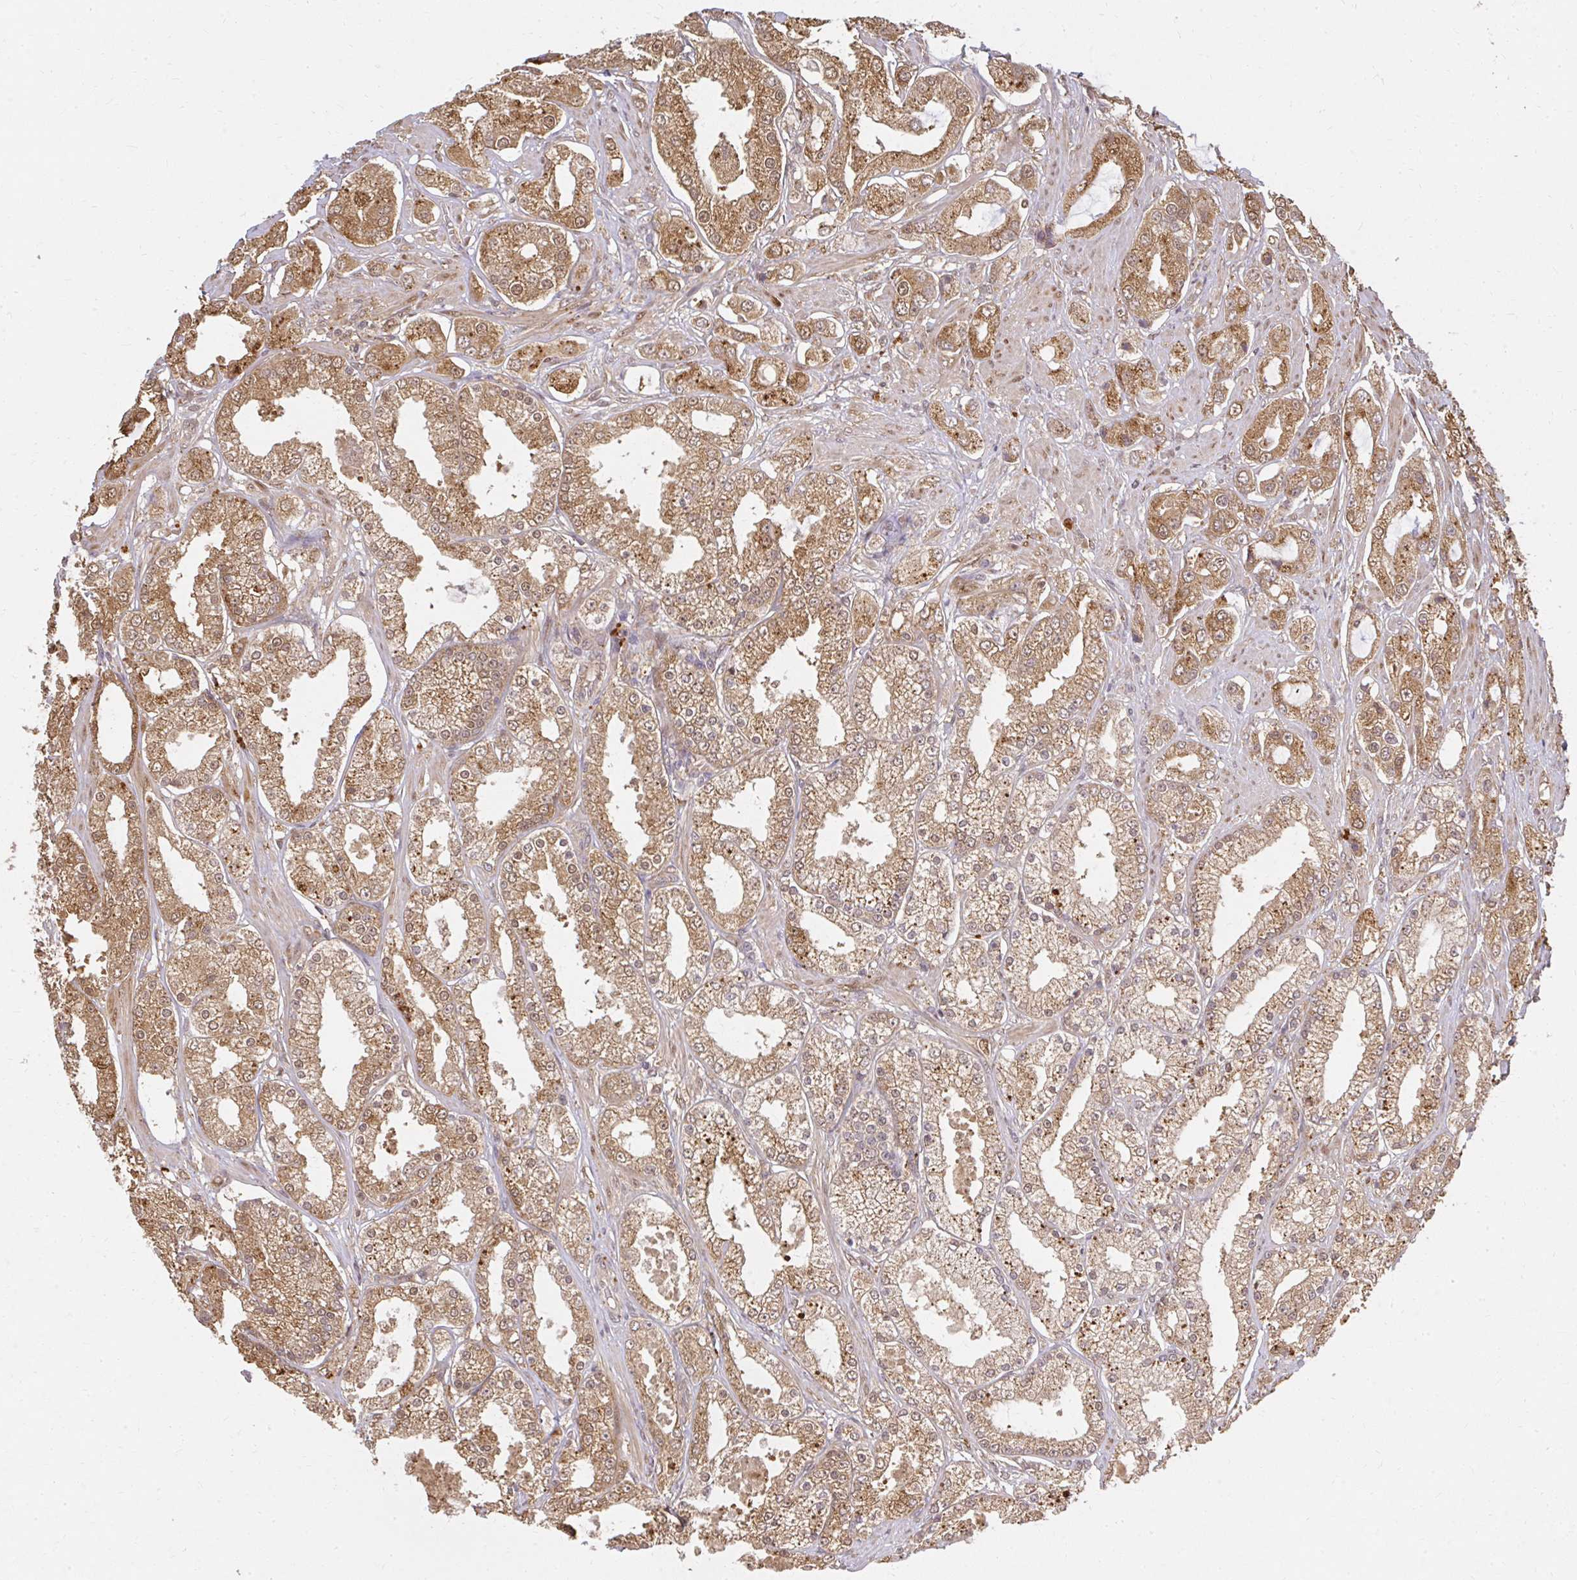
{"staining": {"intensity": "moderate", "quantity": ">75%", "location": "cytoplasmic/membranous,nuclear"}, "tissue": "prostate cancer", "cell_type": "Tumor cells", "image_type": "cancer", "snomed": [{"axis": "morphology", "description": "Adenocarcinoma, High grade"}, {"axis": "topography", "description": "Prostate"}], "caption": "About >75% of tumor cells in adenocarcinoma (high-grade) (prostate) reveal moderate cytoplasmic/membranous and nuclear protein staining as visualized by brown immunohistochemical staining.", "gene": "LARS2", "patient": {"sex": "male", "age": 68}}